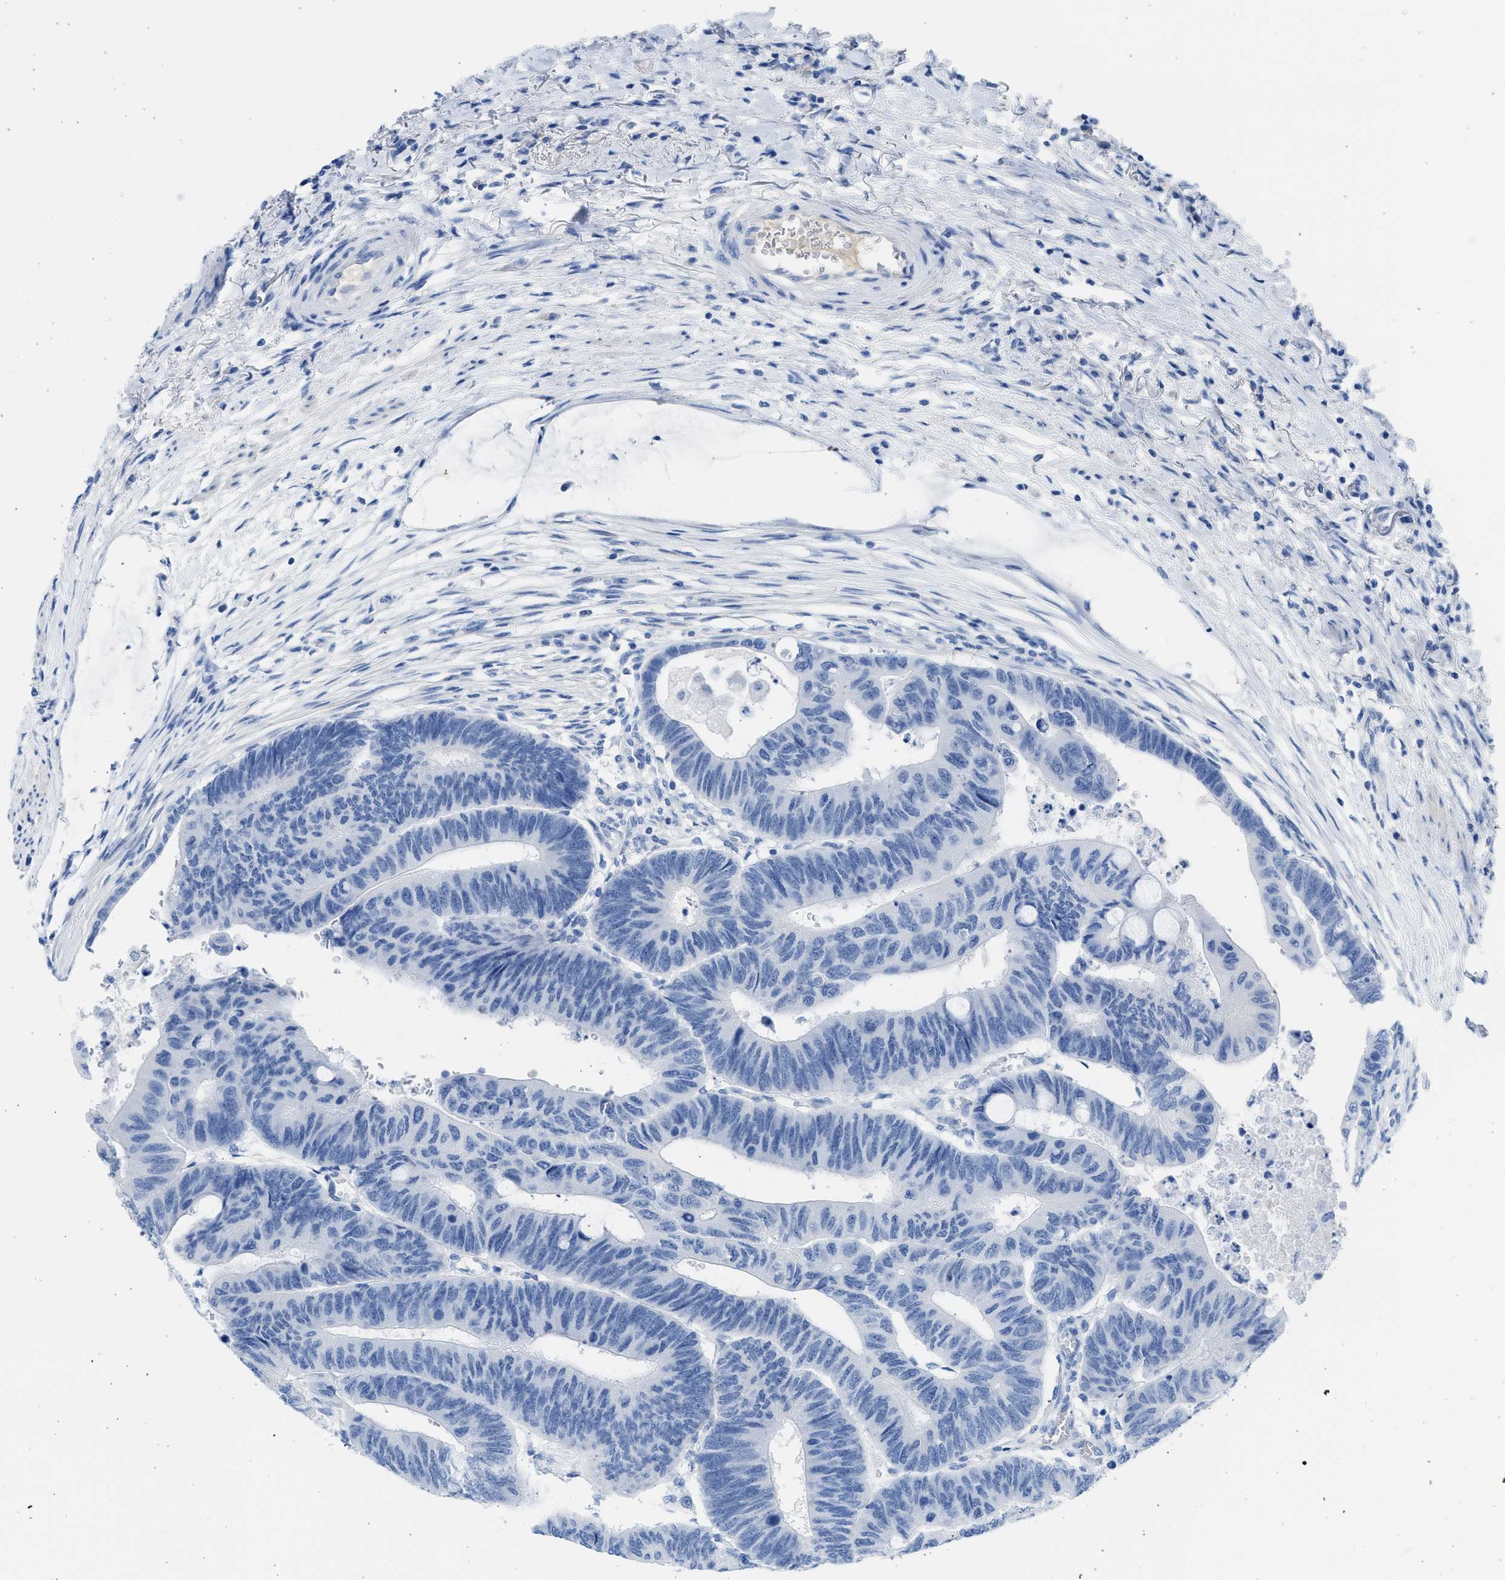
{"staining": {"intensity": "negative", "quantity": "none", "location": "none"}, "tissue": "colorectal cancer", "cell_type": "Tumor cells", "image_type": "cancer", "snomed": [{"axis": "morphology", "description": "Normal tissue, NOS"}, {"axis": "morphology", "description": "Adenocarcinoma, NOS"}, {"axis": "topography", "description": "Rectum"}, {"axis": "topography", "description": "Peripheral nerve tissue"}], "caption": "Immunohistochemical staining of human adenocarcinoma (colorectal) reveals no significant staining in tumor cells.", "gene": "SPATA3", "patient": {"sex": "male", "age": 92}}